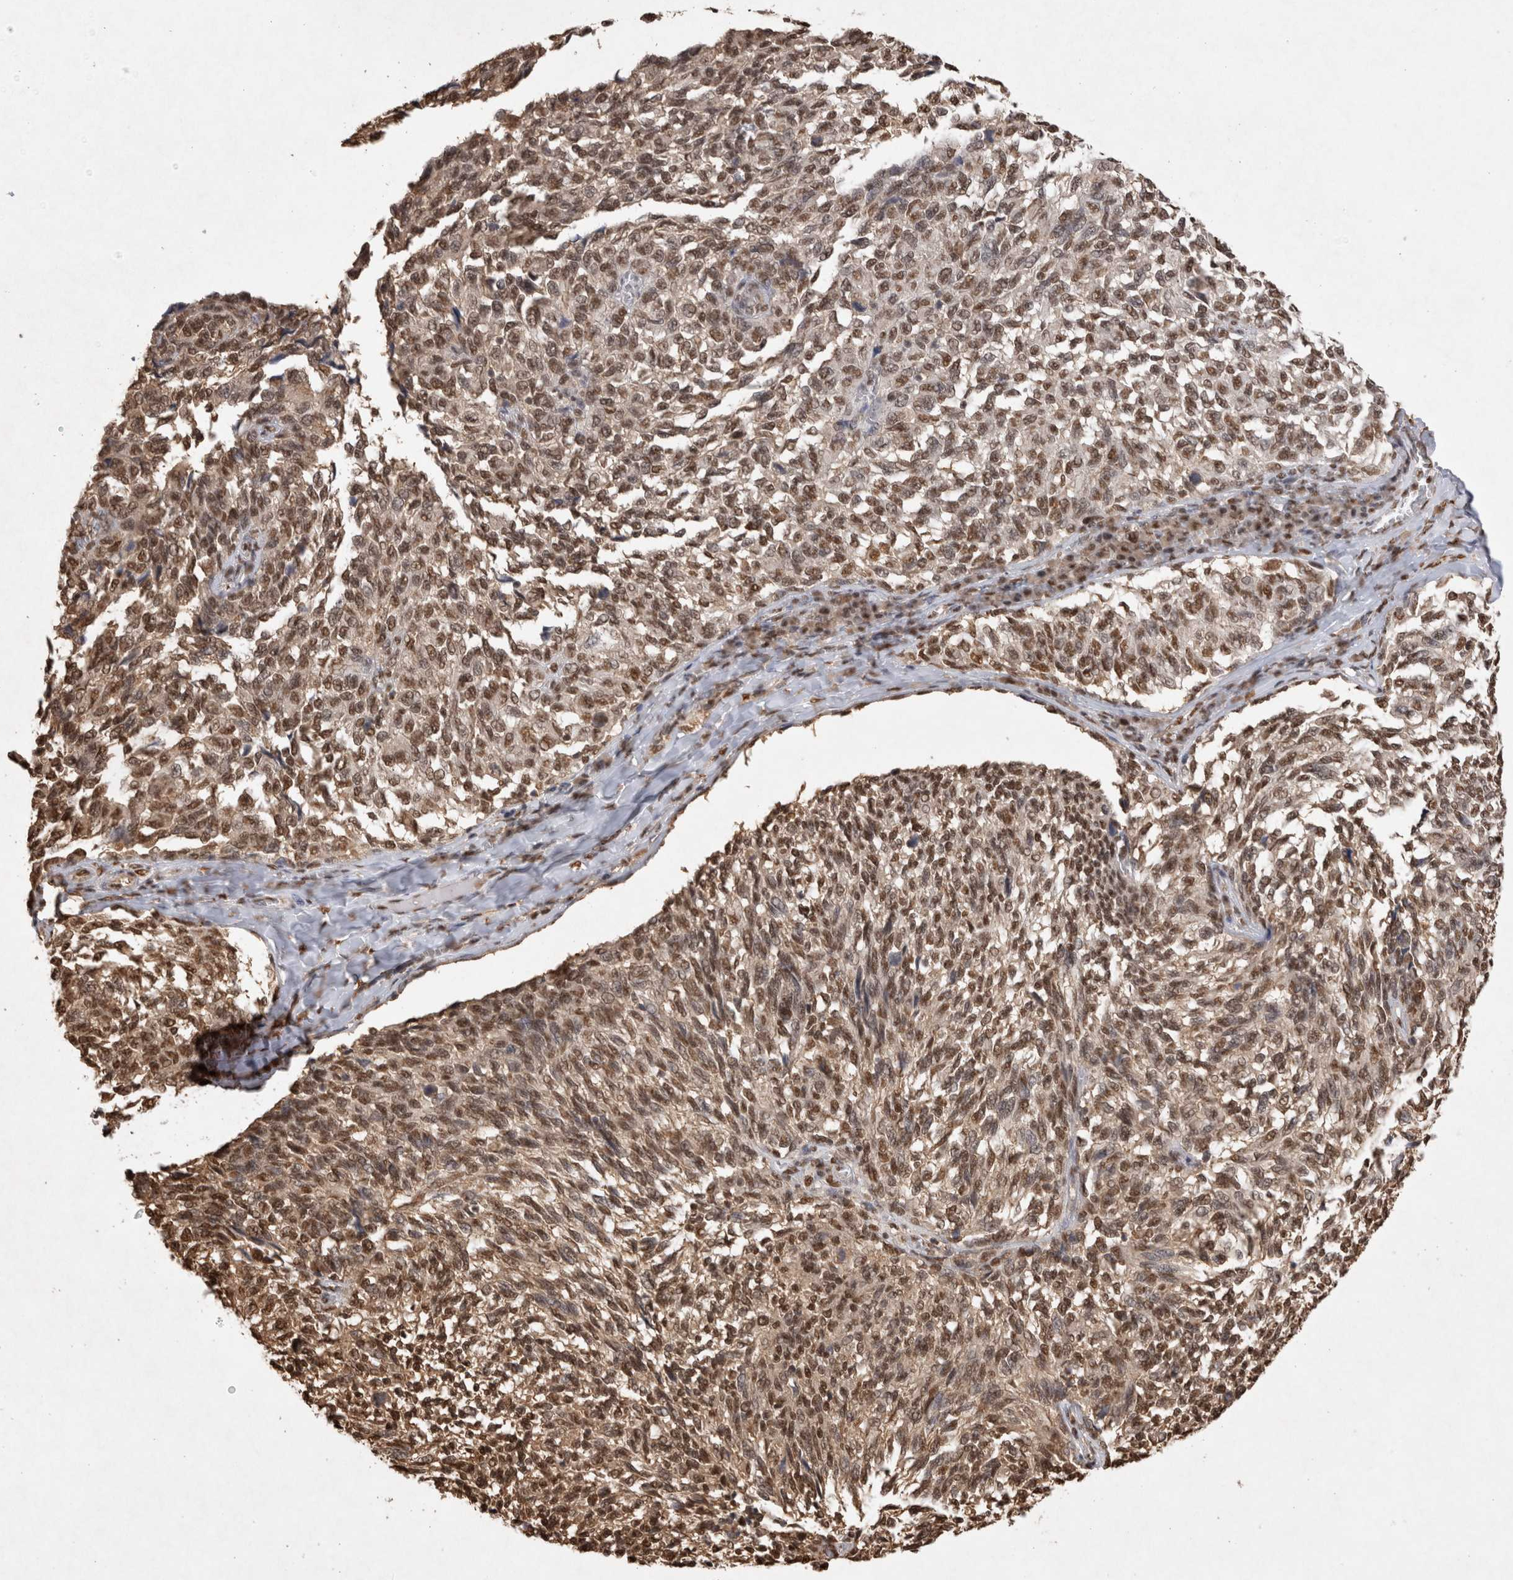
{"staining": {"intensity": "moderate", "quantity": ">75%", "location": "nuclear"}, "tissue": "melanoma", "cell_type": "Tumor cells", "image_type": "cancer", "snomed": [{"axis": "morphology", "description": "Malignant melanoma, NOS"}, {"axis": "topography", "description": "Skin"}], "caption": "About >75% of tumor cells in melanoma show moderate nuclear protein expression as visualized by brown immunohistochemical staining.", "gene": "HDGF", "patient": {"sex": "female", "age": 73}}